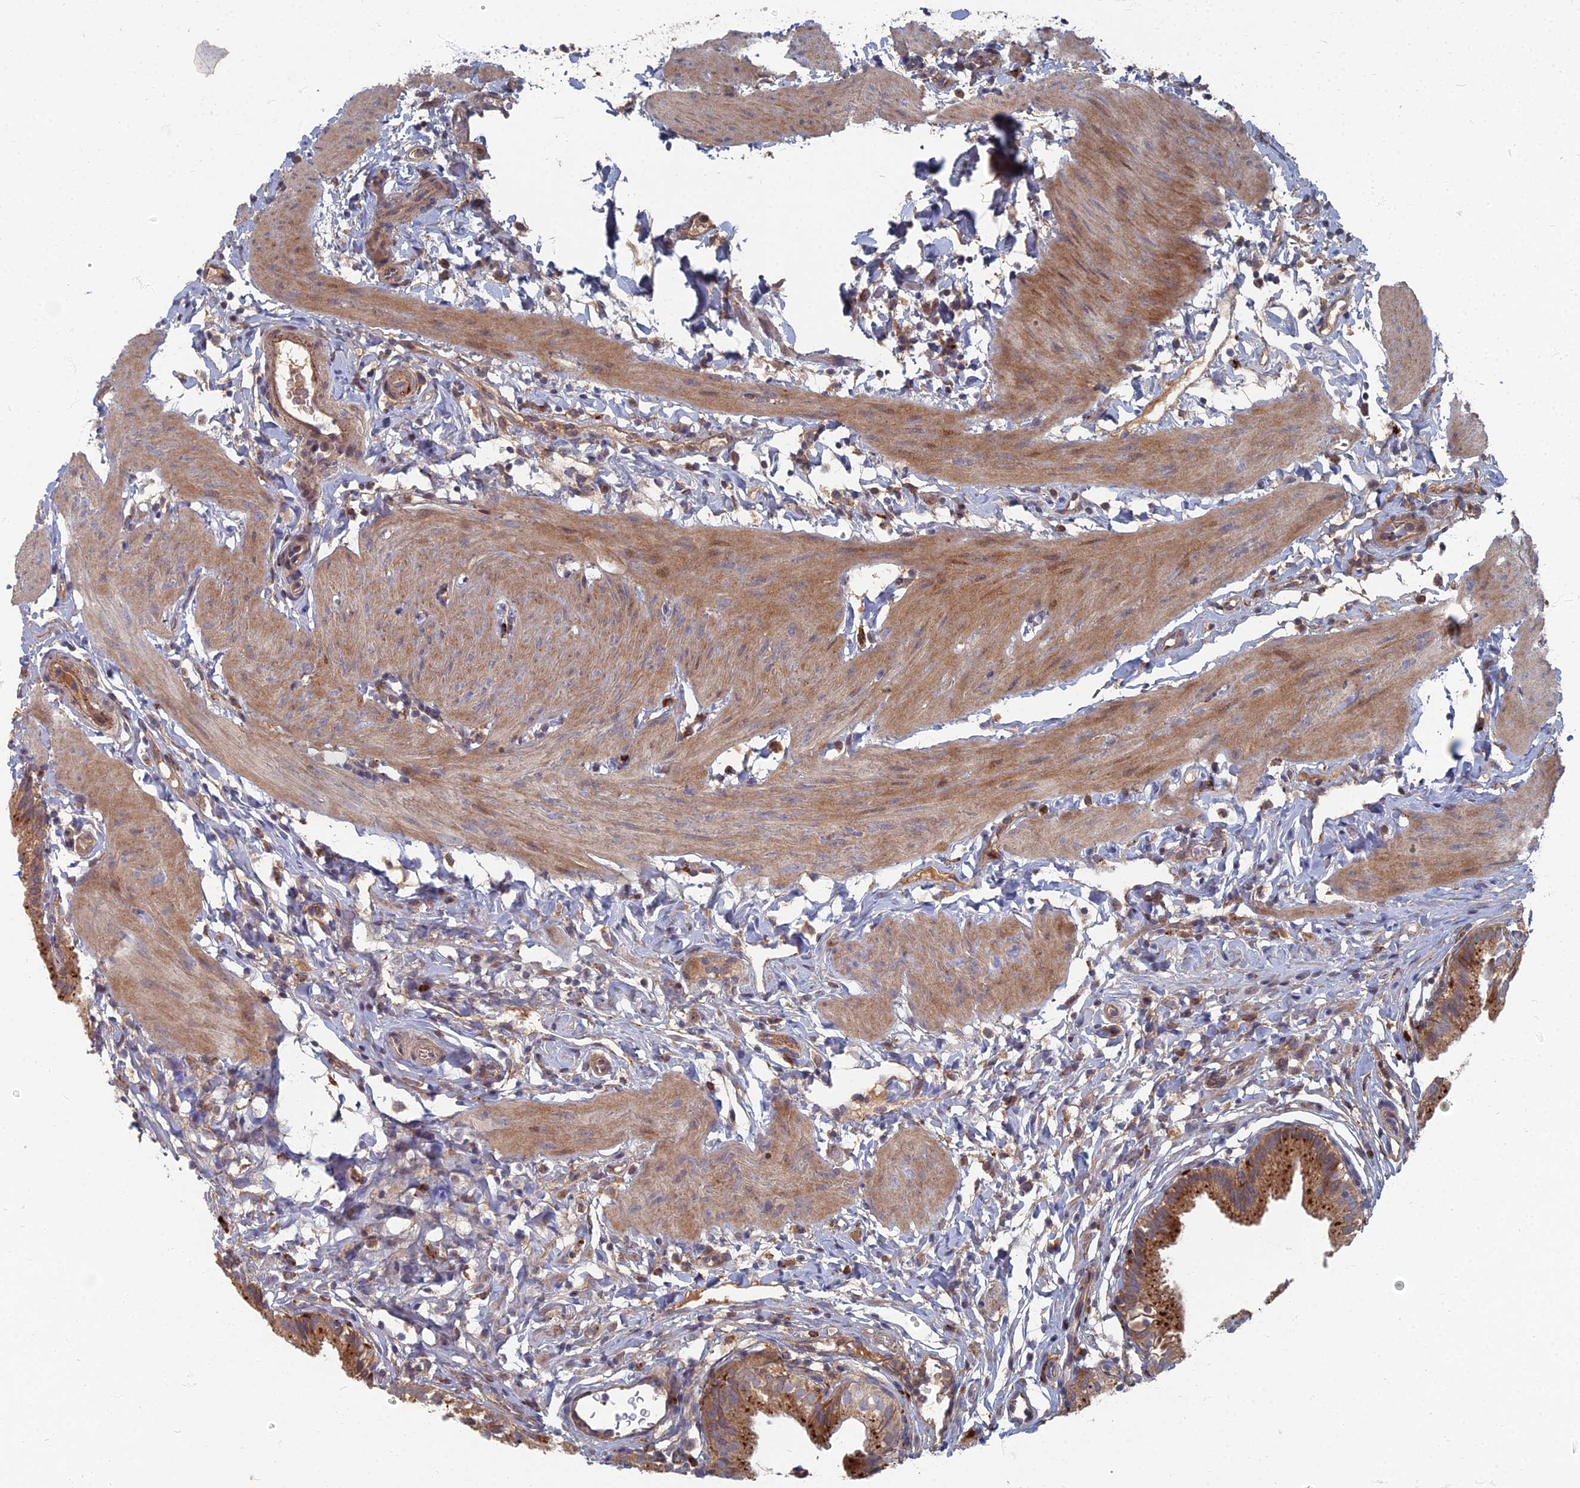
{"staining": {"intensity": "moderate", "quantity": ">75%", "location": "cytoplasmic/membranous"}, "tissue": "gallbladder", "cell_type": "Glandular cells", "image_type": "normal", "snomed": [{"axis": "morphology", "description": "Normal tissue, NOS"}, {"axis": "topography", "description": "Gallbladder"}], "caption": "Normal gallbladder shows moderate cytoplasmic/membranous positivity in about >75% of glandular cells, visualized by immunohistochemistry.", "gene": "PPCDC", "patient": {"sex": "female", "age": 46}}